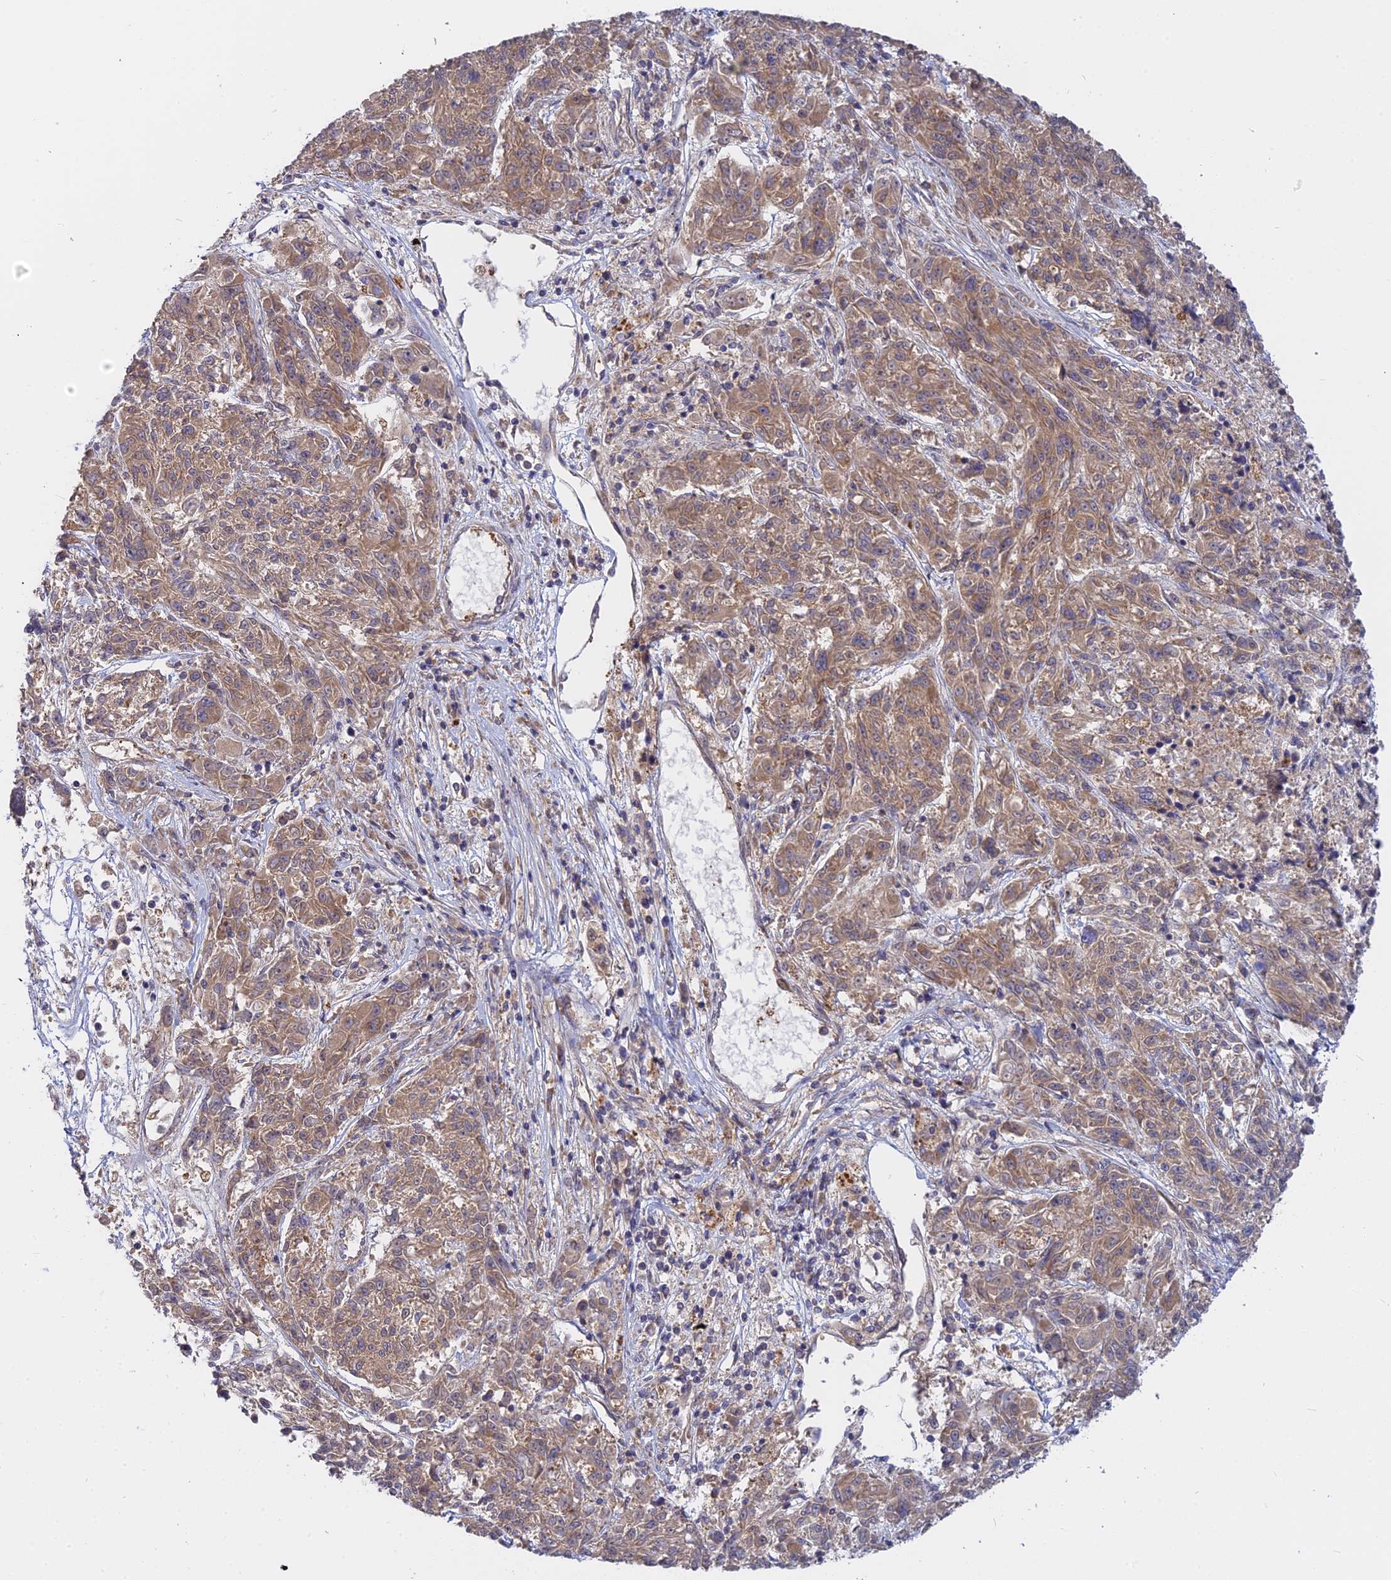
{"staining": {"intensity": "moderate", "quantity": ">75%", "location": "cytoplasmic/membranous"}, "tissue": "melanoma", "cell_type": "Tumor cells", "image_type": "cancer", "snomed": [{"axis": "morphology", "description": "Malignant melanoma, NOS"}, {"axis": "topography", "description": "Skin"}], "caption": "Immunohistochemical staining of human malignant melanoma reveals medium levels of moderate cytoplasmic/membranous positivity in approximately >75% of tumor cells.", "gene": "IL21R", "patient": {"sex": "male", "age": 53}}